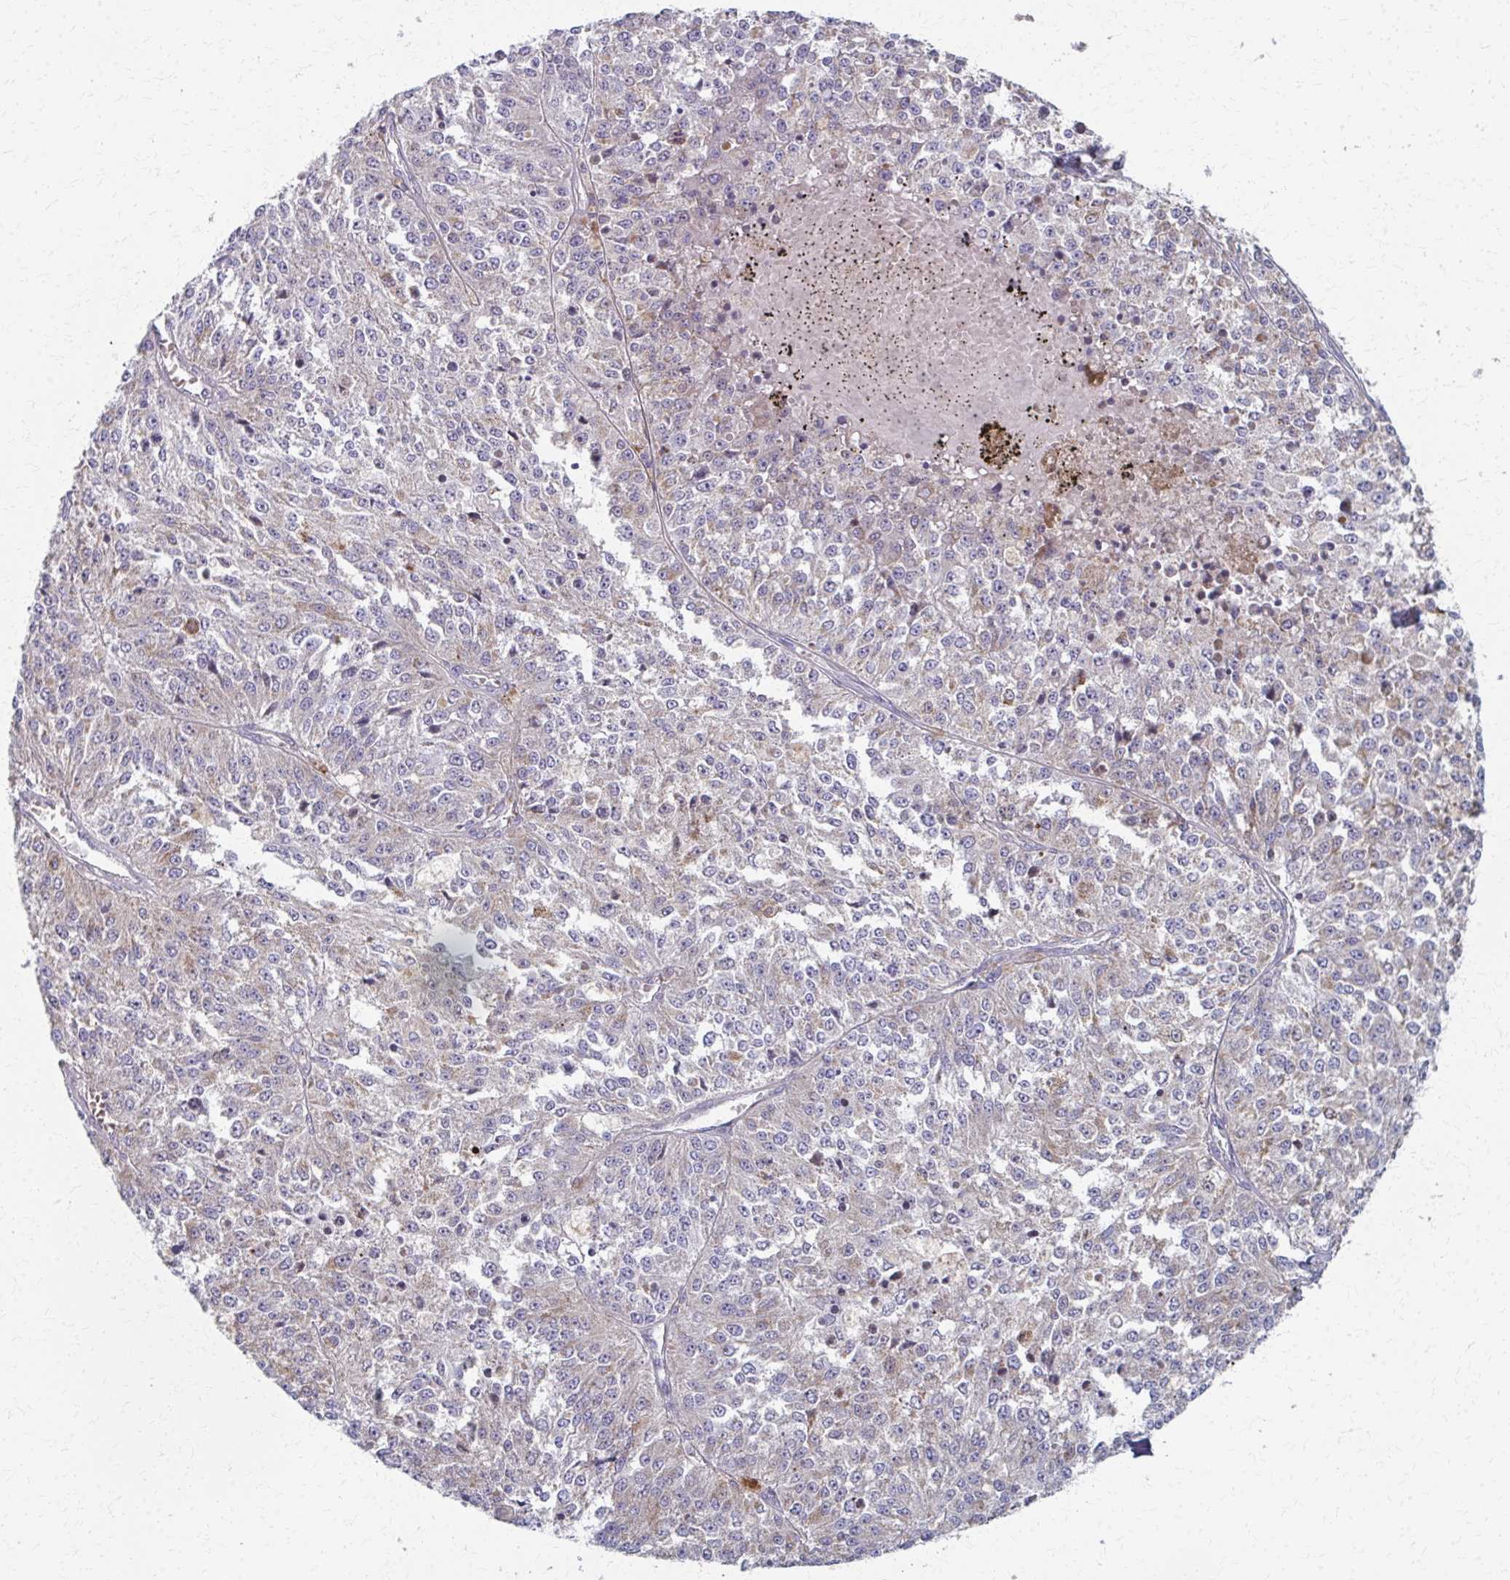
{"staining": {"intensity": "weak", "quantity": "<25%", "location": "cytoplasmic/membranous"}, "tissue": "melanoma", "cell_type": "Tumor cells", "image_type": "cancer", "snomed": [{"axis": "morphology", "description": "Malignant melanoma, Metastatic site"}, {"axis": "topography", "description": "Lymph node"}], "caption": "Tumor cells show no significant protein expression in malignant melanoma (metastatic site).", "gene": "FAHD1", "patient": {"sex": "female", "age": 64}}